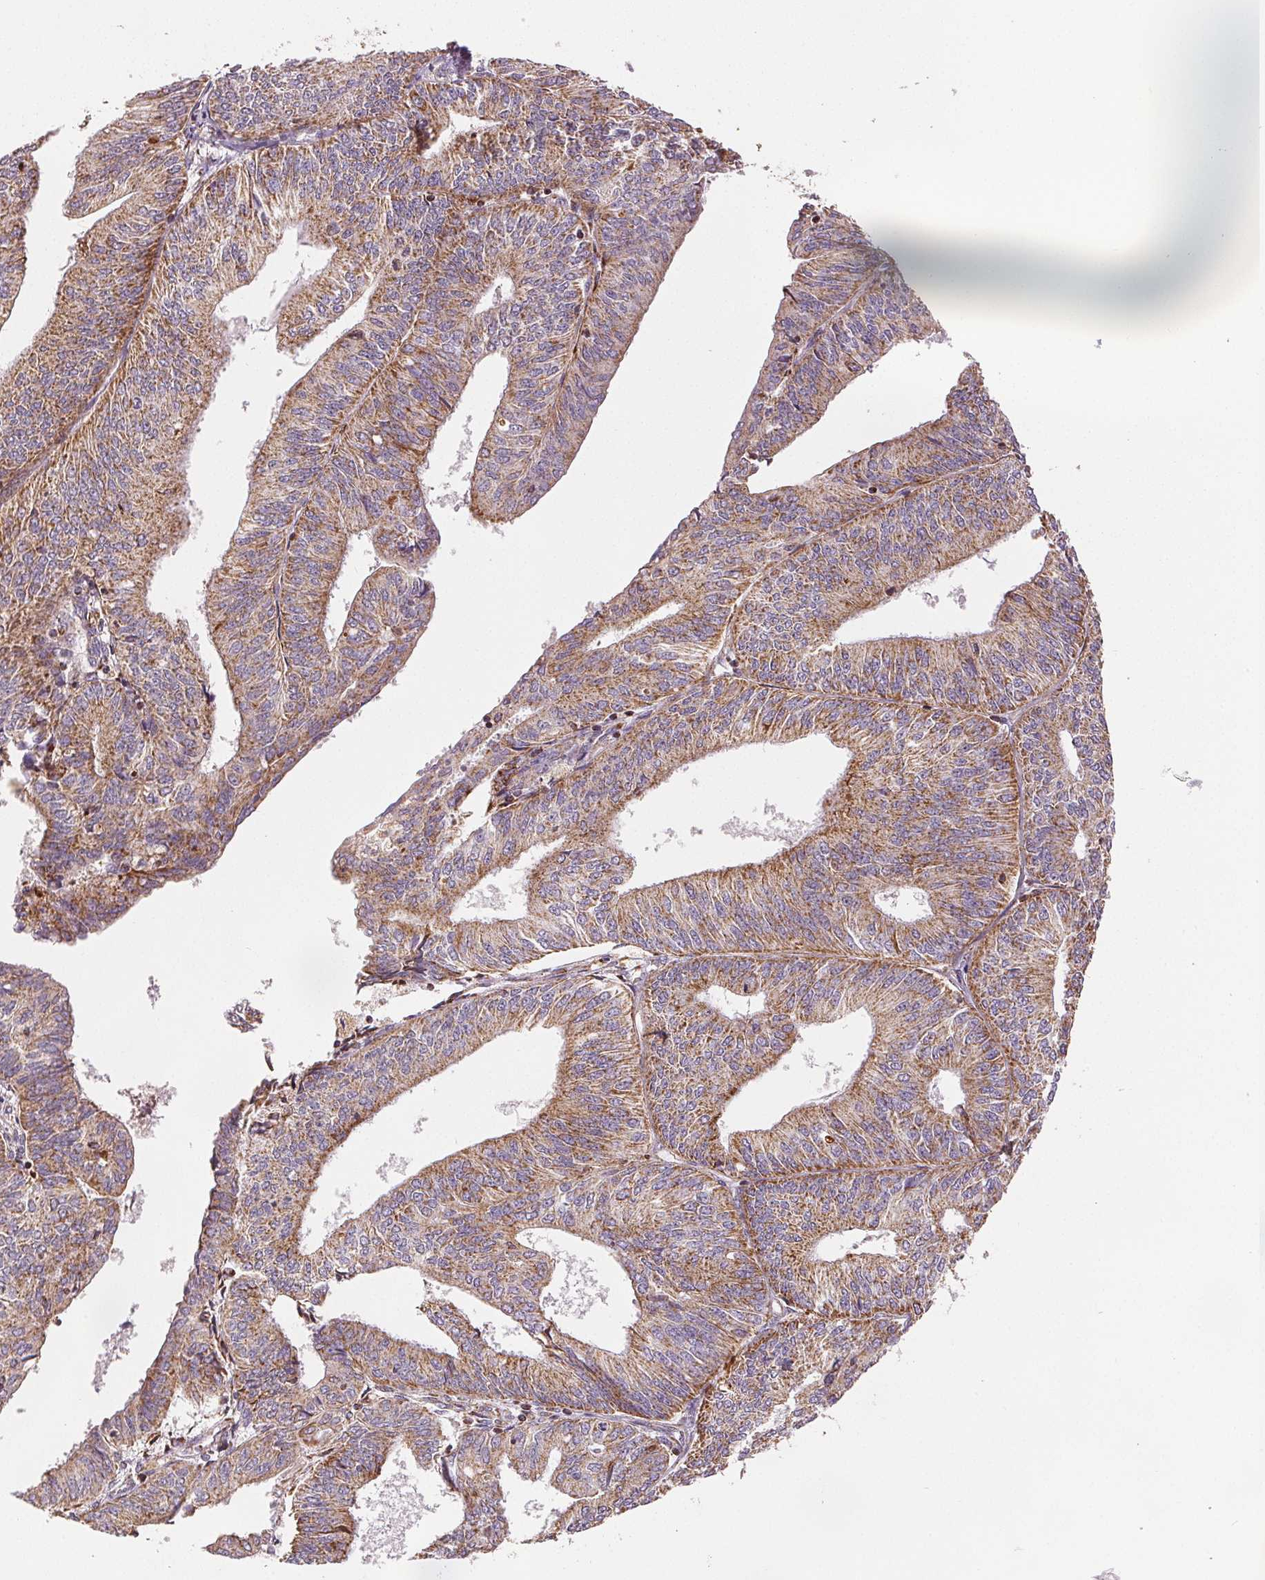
{"staining": {"intensity": "moderate", "quantity": ">75%", "location": "cytoplasmic/membranous"}, "tissue": "endometrial cancer", "cell_type": "Tumor cells", "image_type": "cancer", "snomed": [{"axis": "morphology", "description": "Adenocarcinoma, NOS"}, {"axis": "topography", "description": "Endometrium"}], "caption": "About >75% of tumor cells in human endometrial cancer show moderate cytoplasmic/membranous protein staining as visualized by brown immunohistochemical staining.", "gene": "SDHB", "patient": {"sex": "female", "age": 58}}